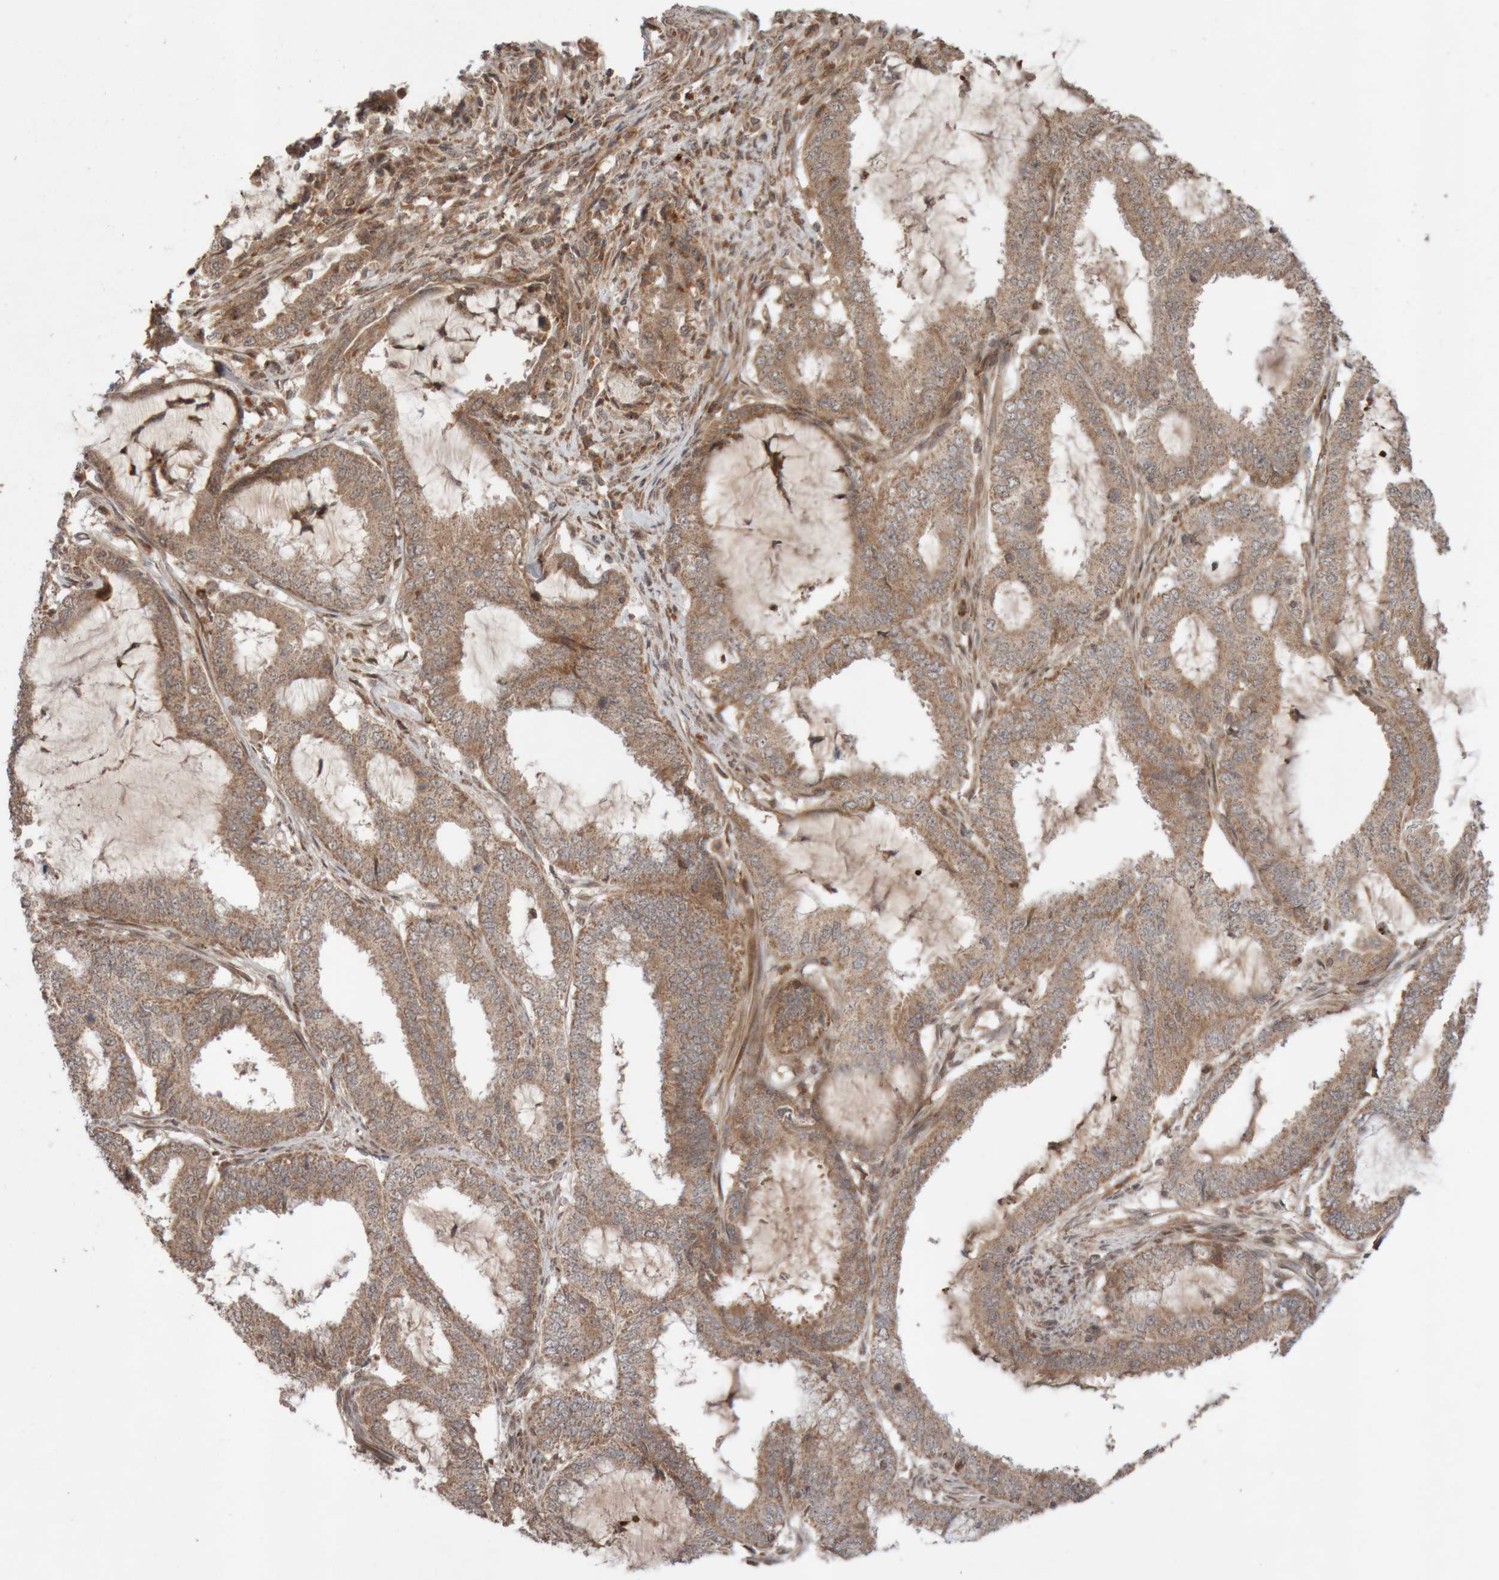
{"staining": {"intensity": "moderate", "quantity": ">75%", "location": "cytoplasmic/membranous"}, "tissue": "endometrial cancer", "cell_type": "Tumor cells", "image_type": "cancer", "snomed": [{"axis": "morphology", "description": "Adenocarcinoma, NOS"}, {"axis": "topography", "description": "Endometrium"}], "caption": "Immunohistochemical staining of endometrial cancer (adenocarcinoma) demonstrates medium levels of moderate cytoplasmic/membranous expression in approximately >75% of tumor cells. Nuclei are stained in blue.", "gene": "KIF21B", "patient": {"sex": "female", "age": 51}}